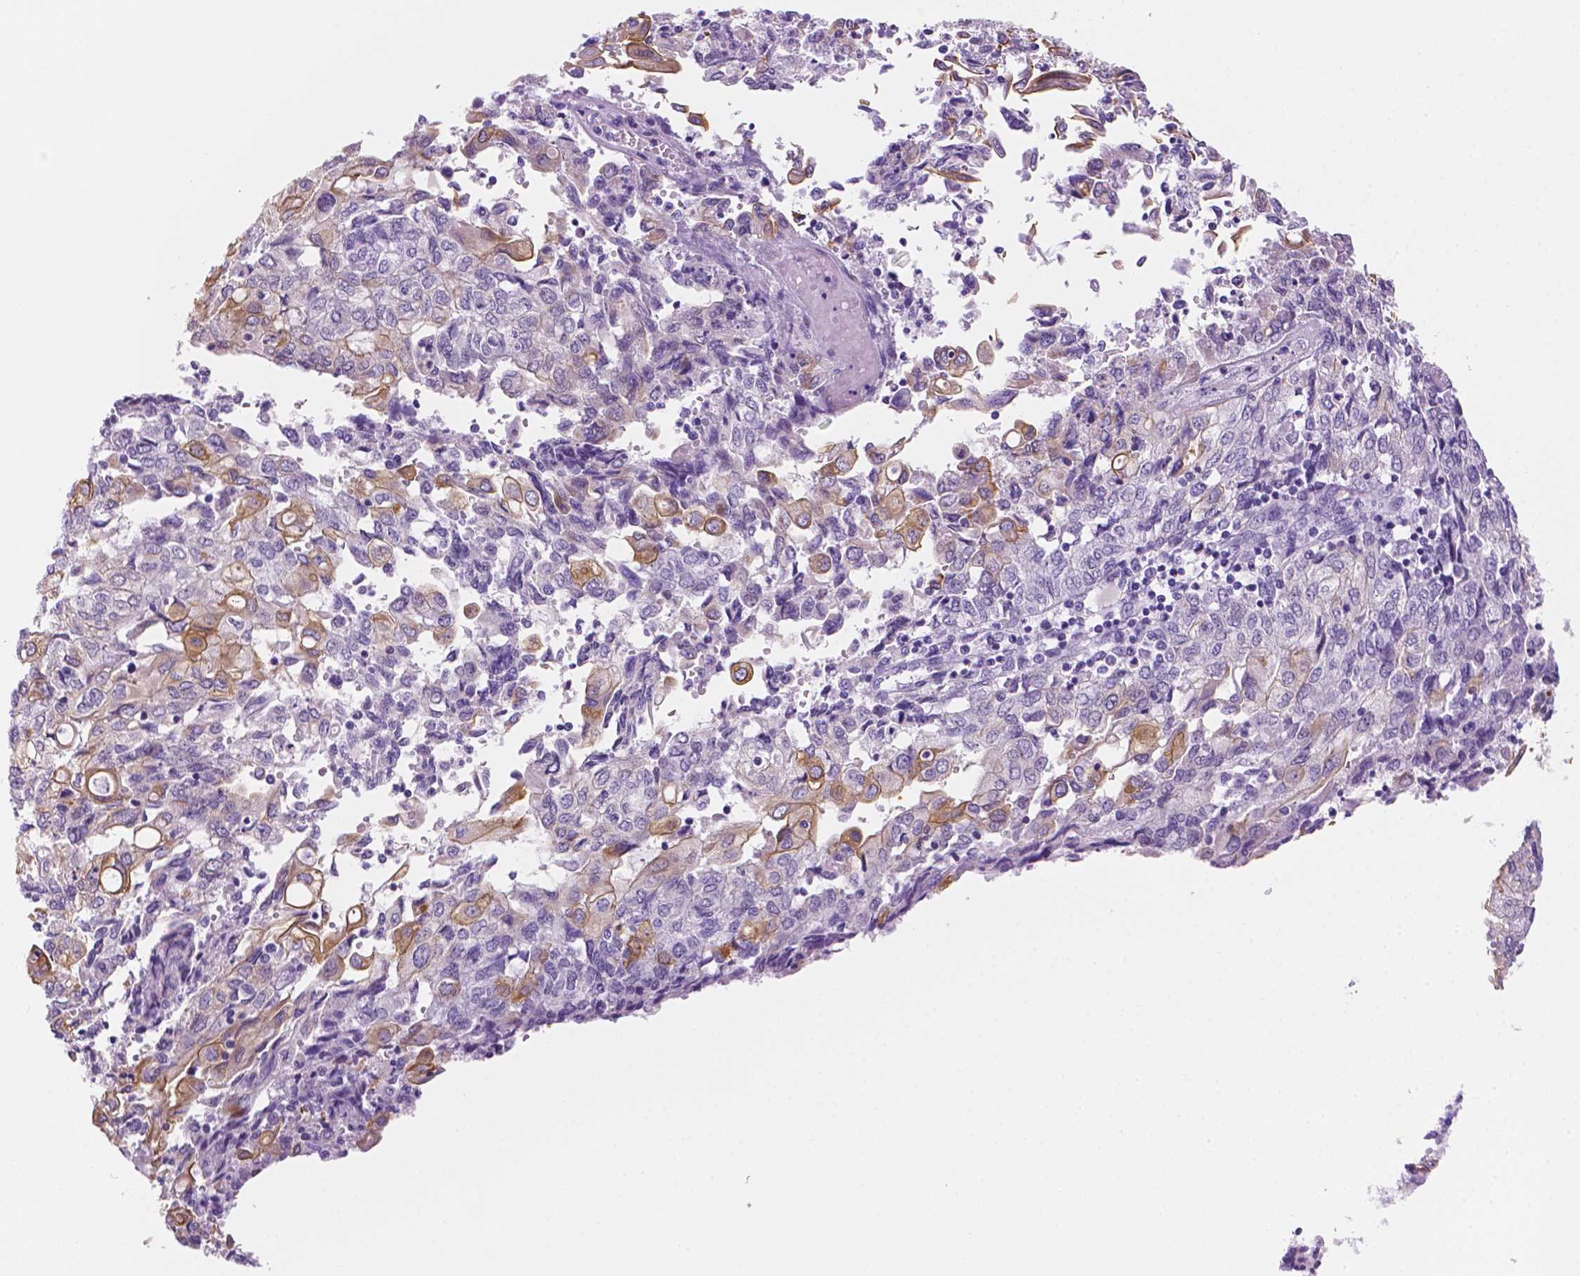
{"staining": {"intensity": "moderate", "quantity": "<25%", "location": "cytoplasmic/membranous"}, "tissue": "endometrial cancer", "cell_type": "Tumor cells", "image_type": "cancer", "snomed": [{"axis": "morphology", "description": "Adenocarcinoma, NOS"}, {"axis": "topography", "description": "Endometrium"}], "caption": "There is low levels of moderate cytoplasmic/membranous positivity in tumor cells of adenocarcinoma (endometrial), as demonstrated by immunohistochemical staining (brown color).", "gene": "PPL", "patient": {"sex": "female", "age": 54}}